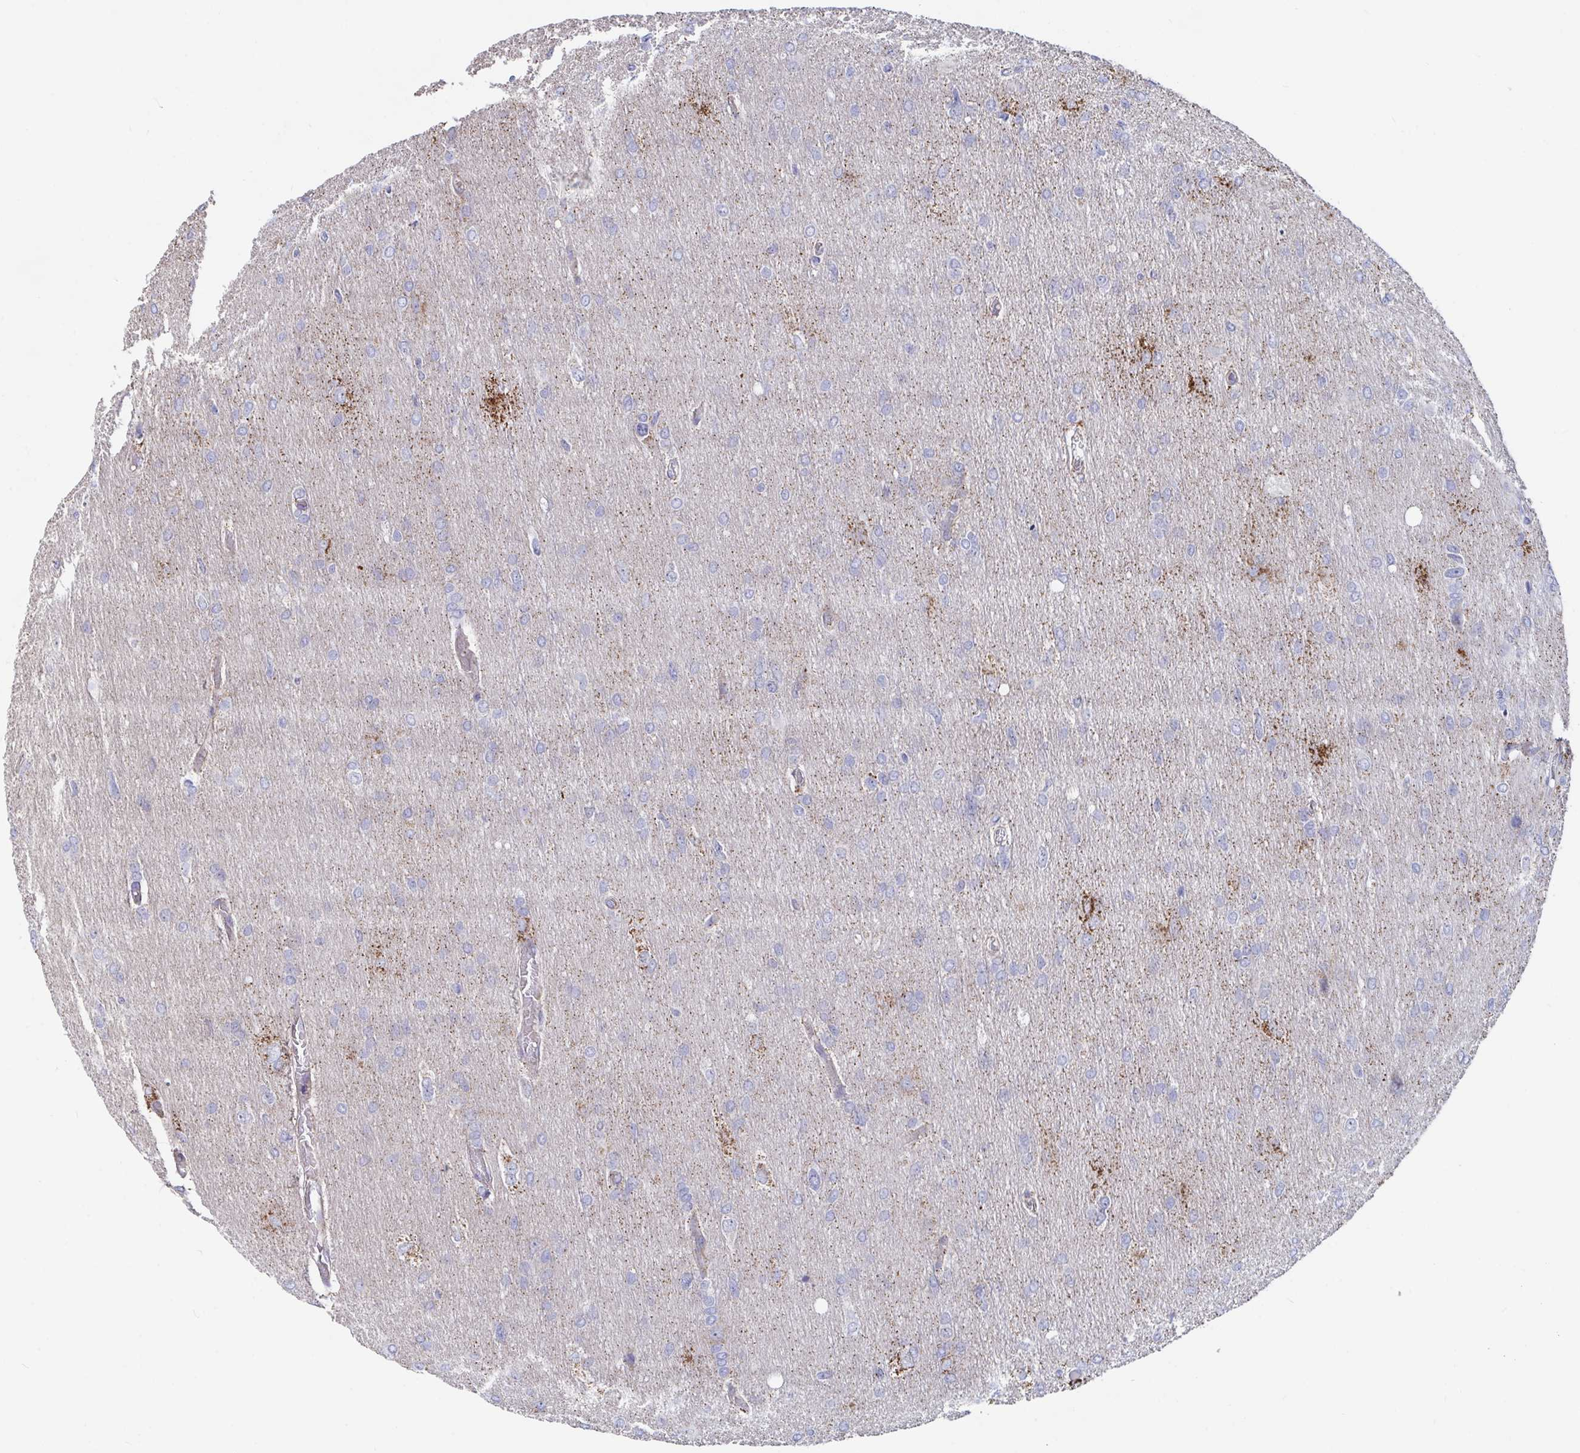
{"staining": {"intensity": "negative", "quantity": "none", "location": "none"}, "tissue": "glioma", "cell_type": "Tumor cells", "image_type": "cancer", "snomed": [{"axis": "morphology", "description": "Glioma, malignant, High grade"}, {"axis": "topography", "description": "Brain"}], "caption": "The micrograph shows no significant expression in tumor cells of glioma.", "gene": "FAM156B", "patient": {"sex": "male", "age": 53}}